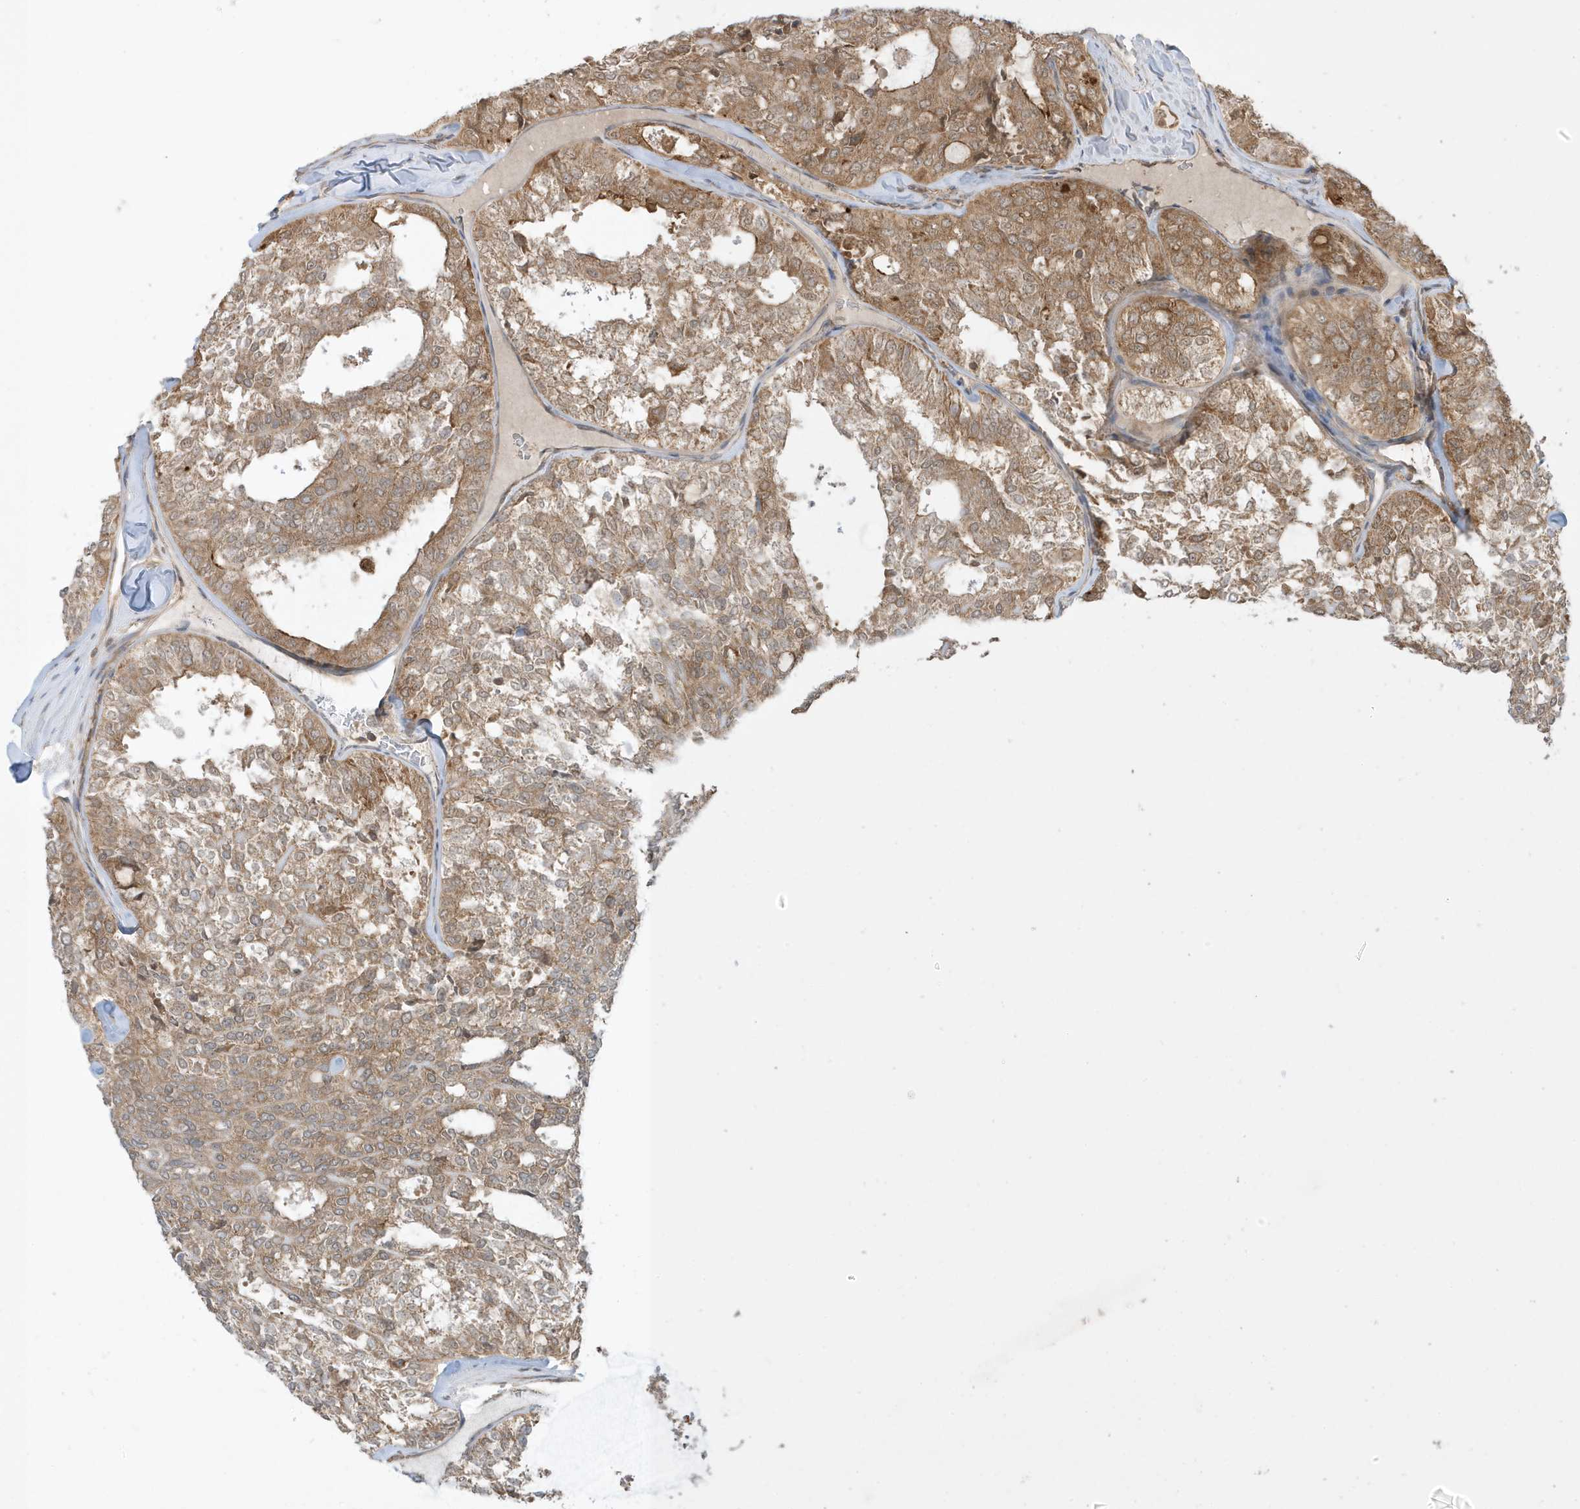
{"staining": {"intensity": "moderate", "quantity": ">75%", "location": "cytoplasmic/membranous"}, "tissue": "thyroid cancer", "cell_type": "Tumor cells", "image_type": "cancer", "snomed": [{"axis": "morphology", "description": "Follicular adenoma carcinoma, NOS"}, {"axis": "topography", "description": "Thyroid gland"}], "caption": "Protein analysis of thyroid follicular adenoma carcinoma tissue demonstrates moderate cytoplasmic/membranous positivity in approximately >75% of tumor cells. Nuclei are stained in blue.", "gene": "DHX36", "patient": {"sex": "male", "age": 75}}